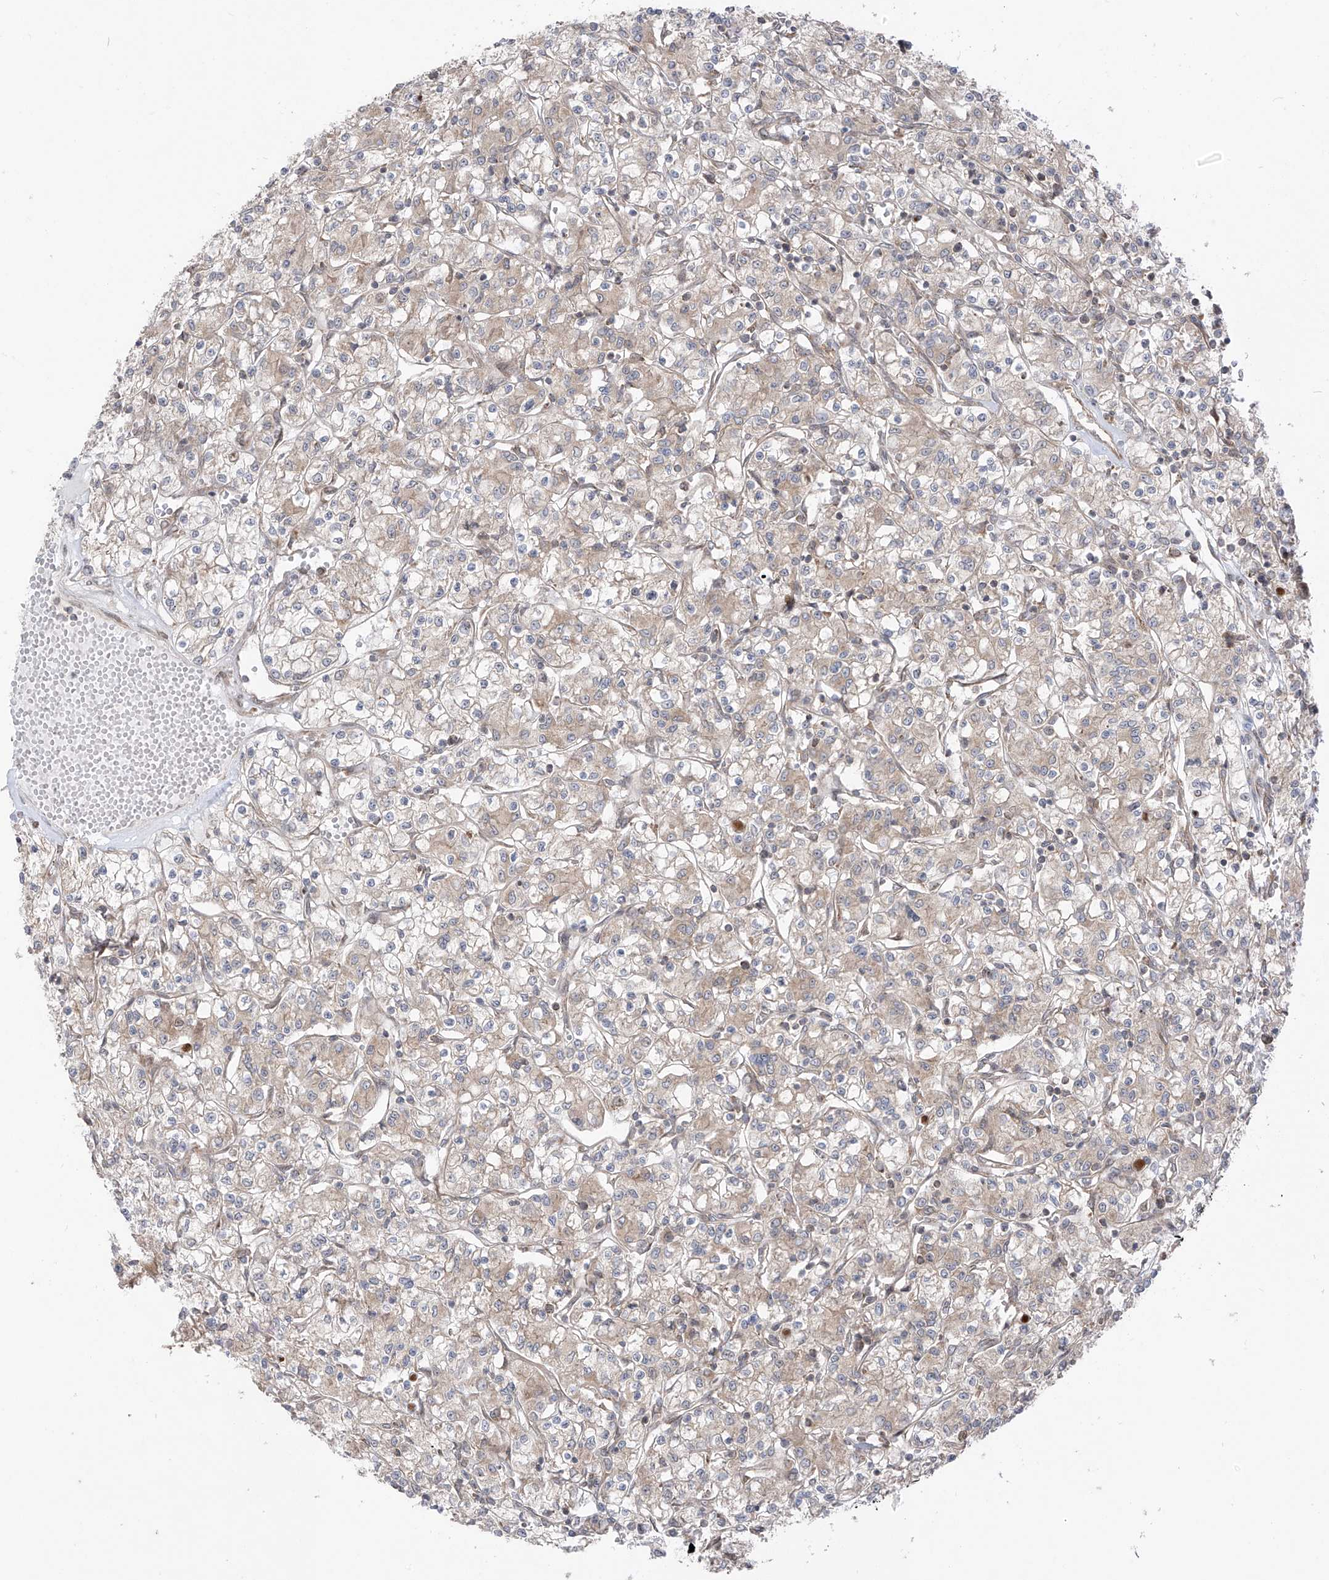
{"staining": {"intensity": "weak", "quantity": "<25%", "location": "cytoplasmic/membranous"}, "tissue": "renal cancer", "cell_type": "Tumor cells", "image_type": "cancer", "snomed": [{"axis": "morphology", "description": "Adenocarcinoma, NOS"}, {"axis": "topography", "description": "Kidney"}], "caption": "The IHC image has no significant positivity in tumor cells of renal cancer (adenocarcinoma) tissue.", "gene": "PDE11A", "patient": {"sex": "female", "age": 59}}